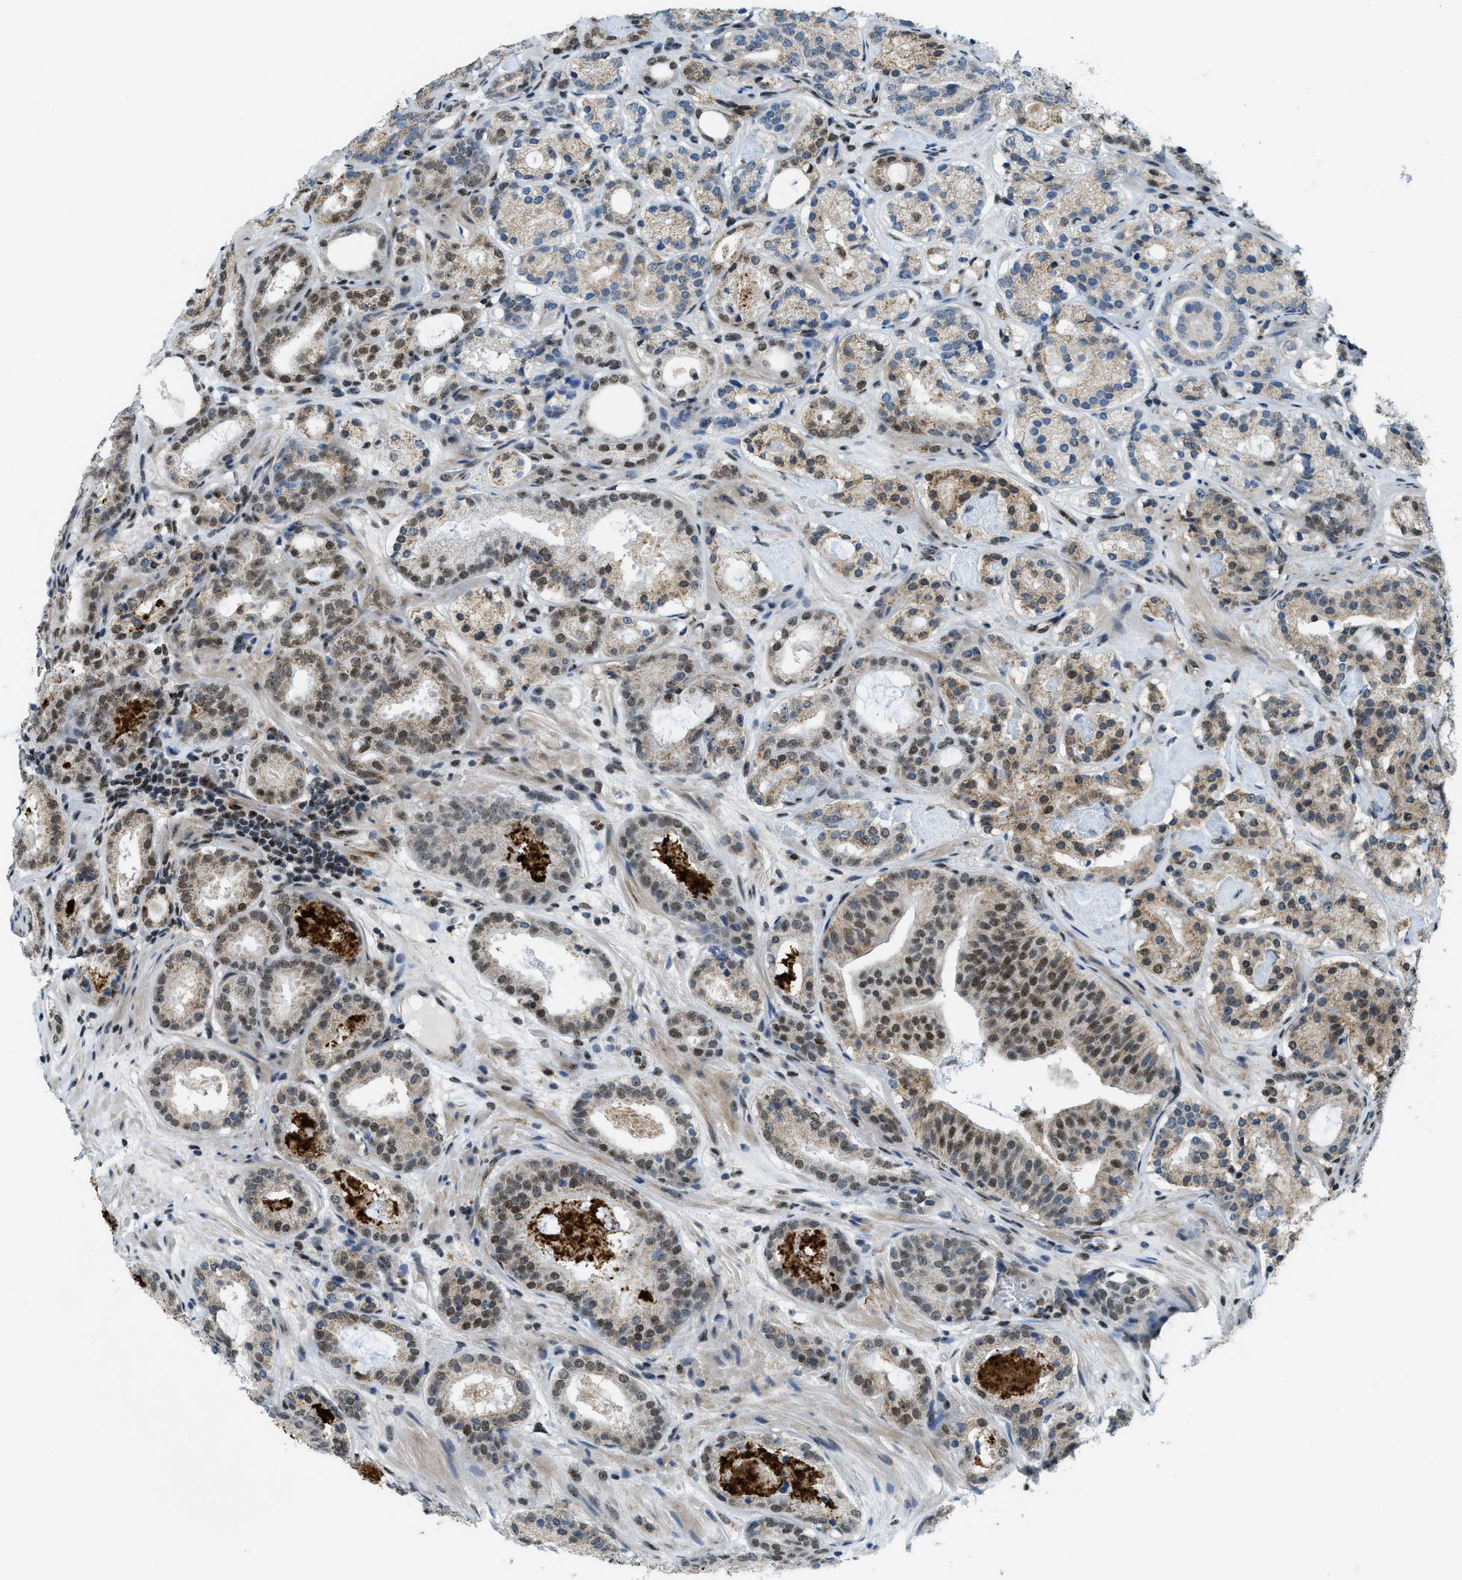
{"staining": {"intensity": "moderate", "quantity": ">75%", "location": "cytoplasmic/membranous,nuclear"}, "tissue": "prostate cancer", "cell_type": "Tumor cells", "image_type": "cancer", "snomed": [{"axis": "morphology", "description": "Adenocarcinoma, Low grade"}, {"axis": "topography", "description": "Prostate"}], "caption": "Immunohistochemistry histopathology image of low-grade adenocarcinoma (prostate) stained for a protein (brown), which demonstrates medium levels of moderate cytoplasmic/membranous and nuclear positivity in about >75% of tumor cells.", "gene": "SP100", "patient": {"sex": "male", "age": 69}}